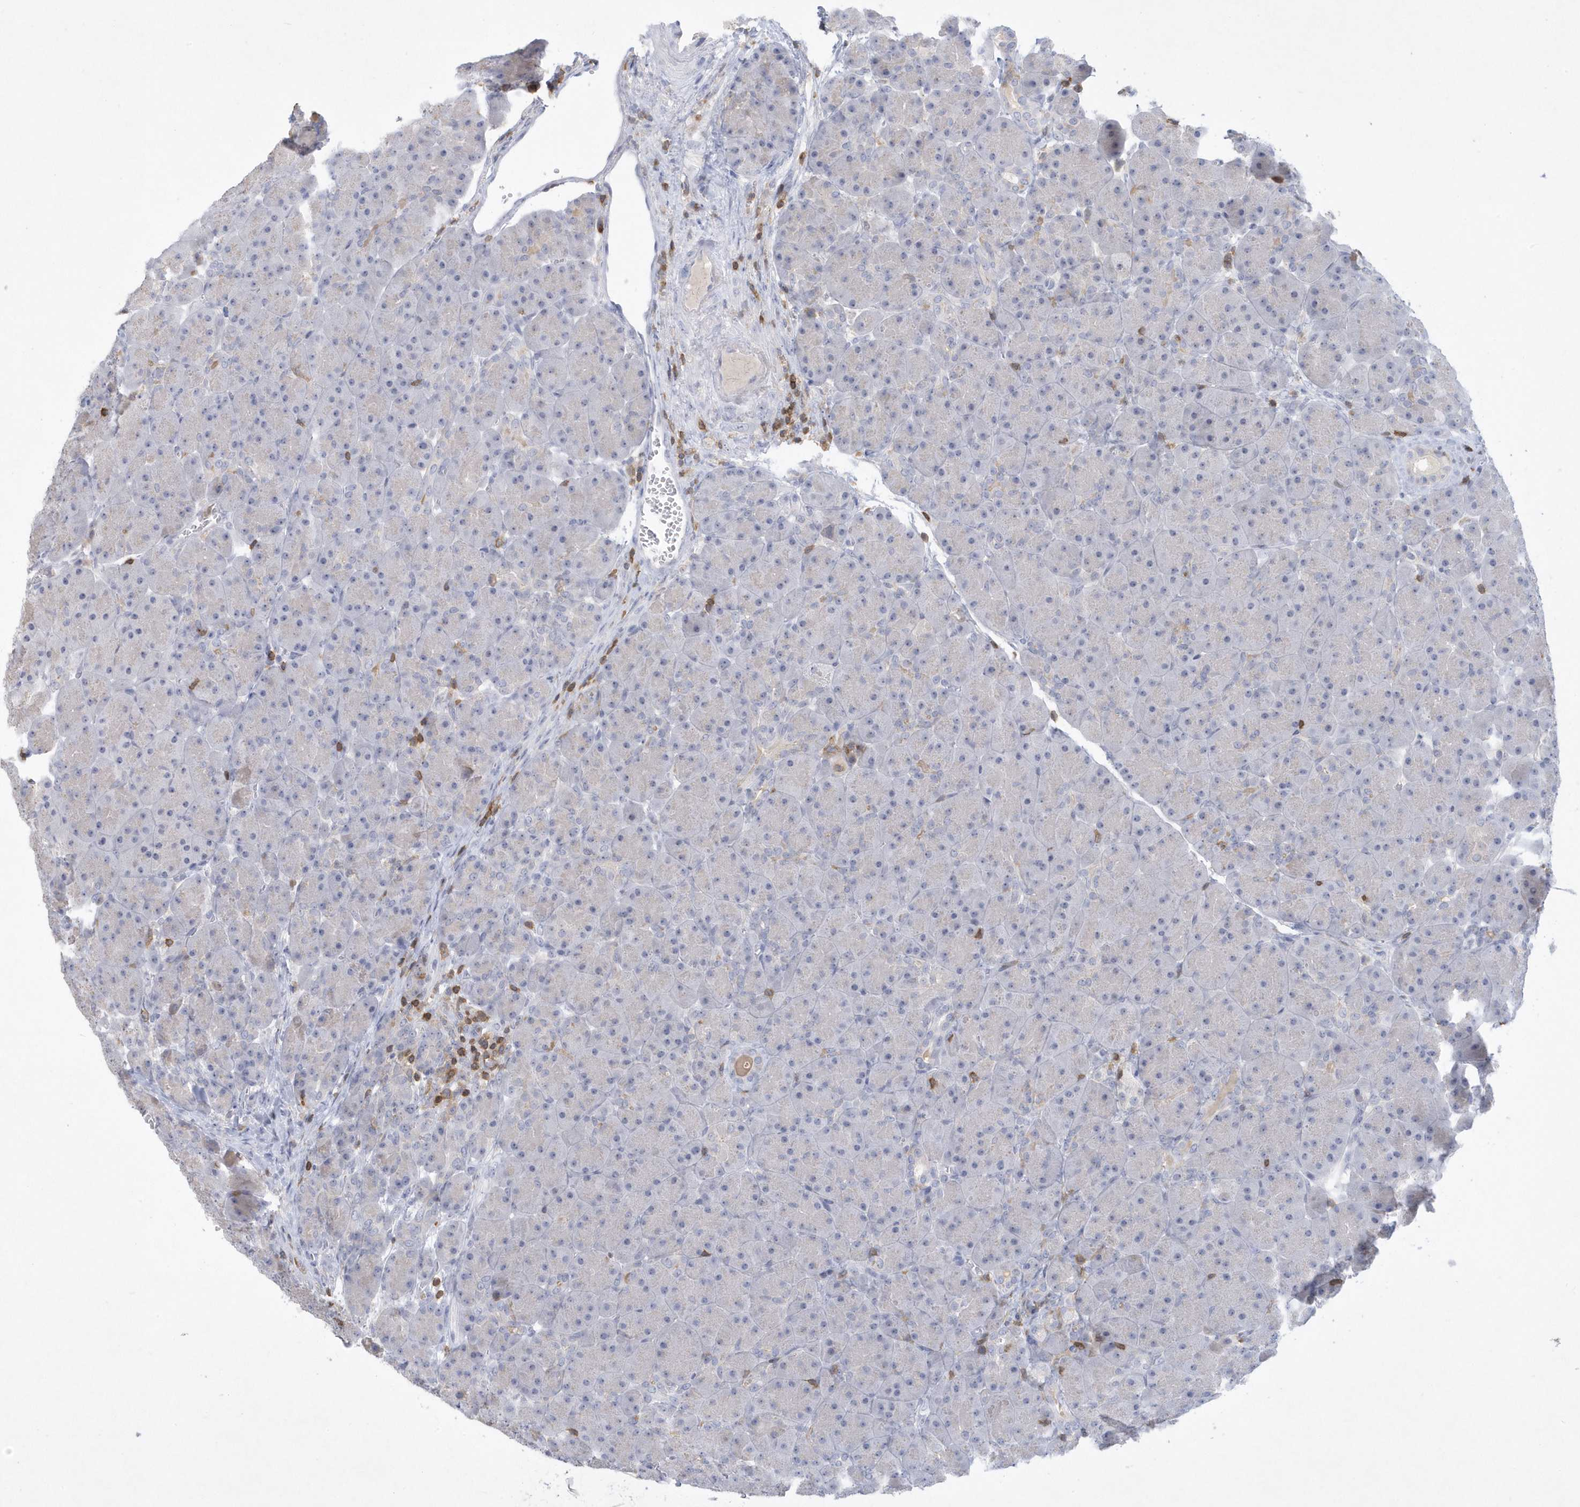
{"staining": {"intensity": "negative", "quantity": "none", "location": "none"}, "tissue": "pancreas", "cell_type": "Exocrine glandular cells", "image_type": "normal", "snomed": [{"axis": "morphology", "description": "Normal tissue, NOS"}, {"axis": "topography", "description": "Pancreas"}], "caption": "Pancreas stained for a protein using IHC displays no positivity exocrine glandular cells.", "gene": "PSD4", "patient": {"sex": "male", "age": 66}}